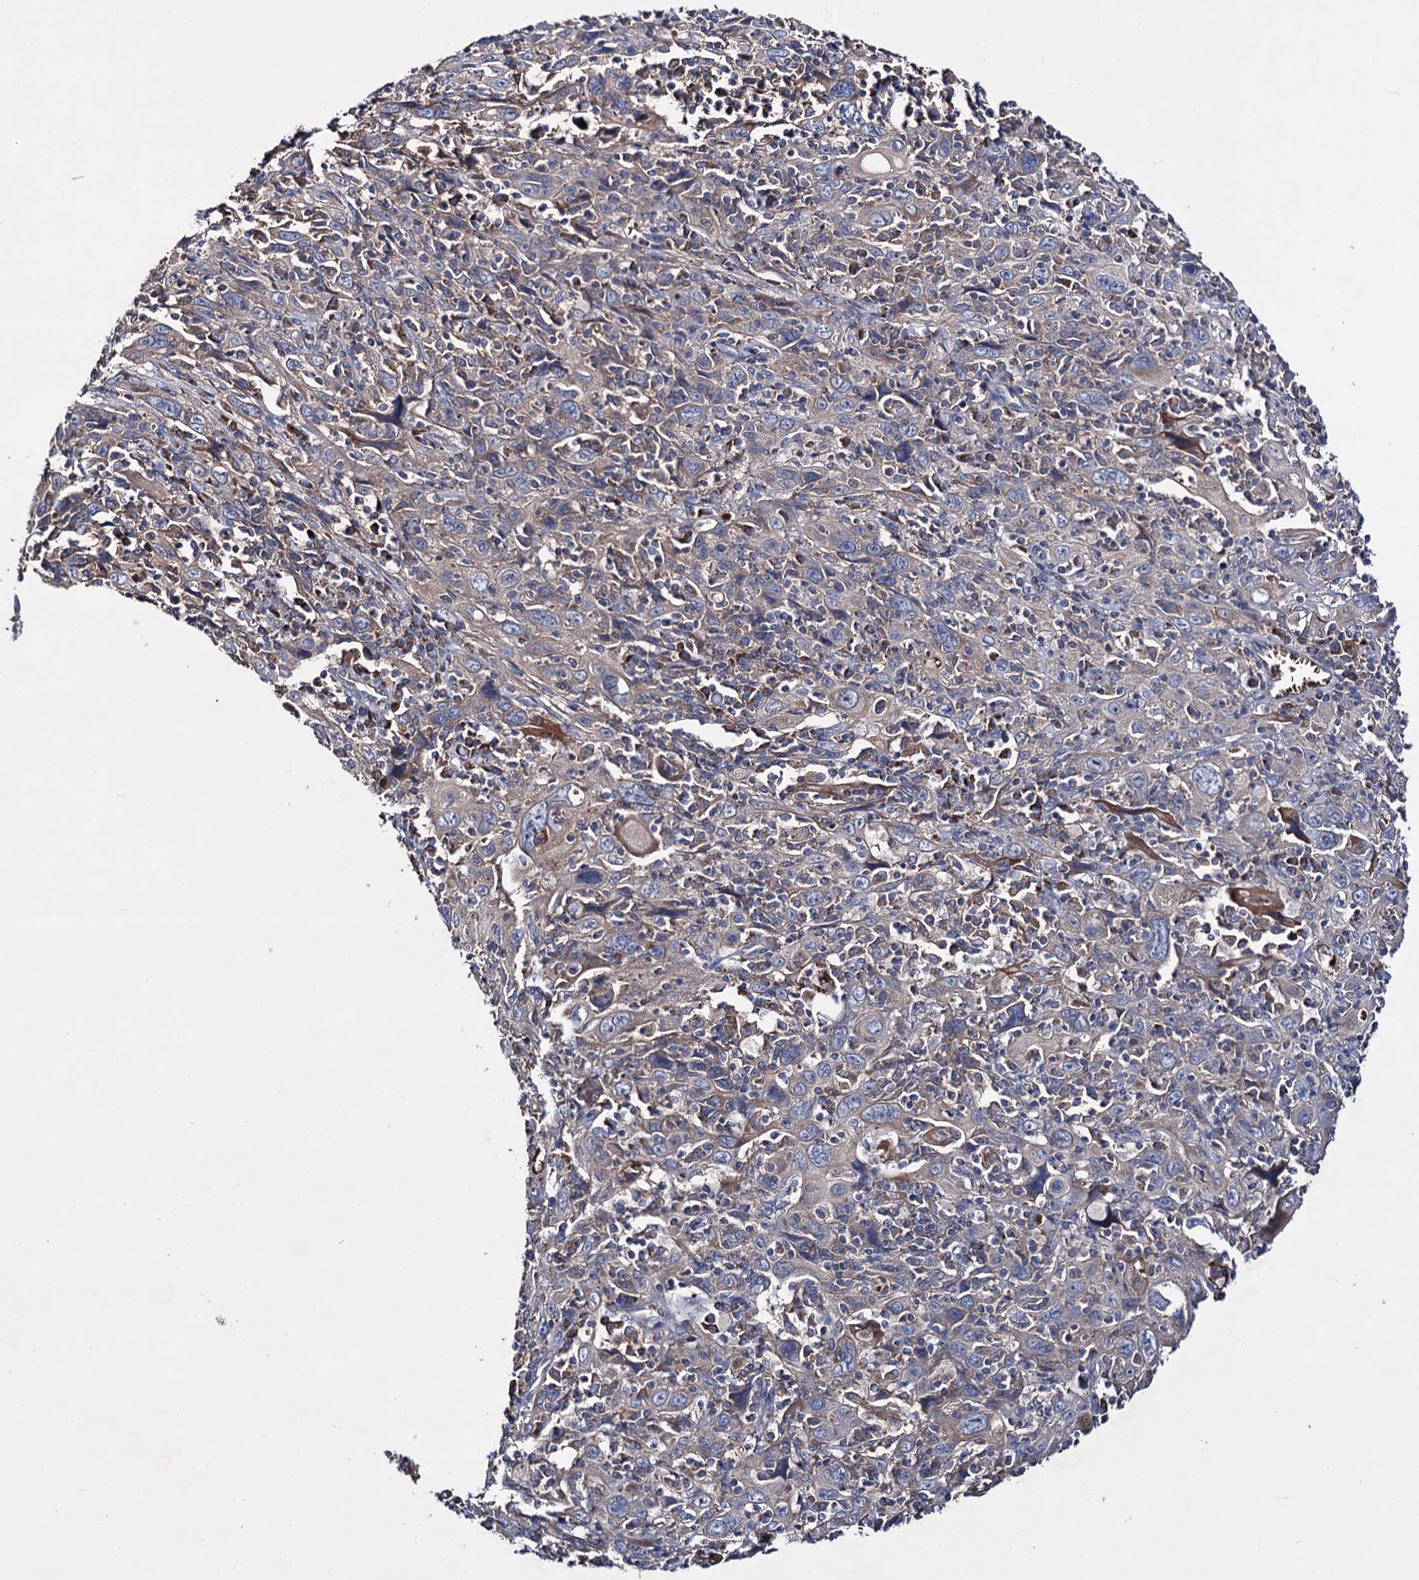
{"staining": {"intensity": "weak", "quantity": "<25%", "location": "cytoplasmic/membranous"}, "tissue": "cervical cancer", "cell_type": "Tumor cells", "image_type": "cancer", "snomed": [{"axis": "morphology", "description": "Squamous cell carcinoma, NOS"}, {"axis": "topography", "description": "Cervix"}], "caption": "Cervical cancer stained for a protein using immunohistochemistry shows no expression tumor cells.", "gene": "CLPB", "patient": {"sex": "female", "age": 46}}